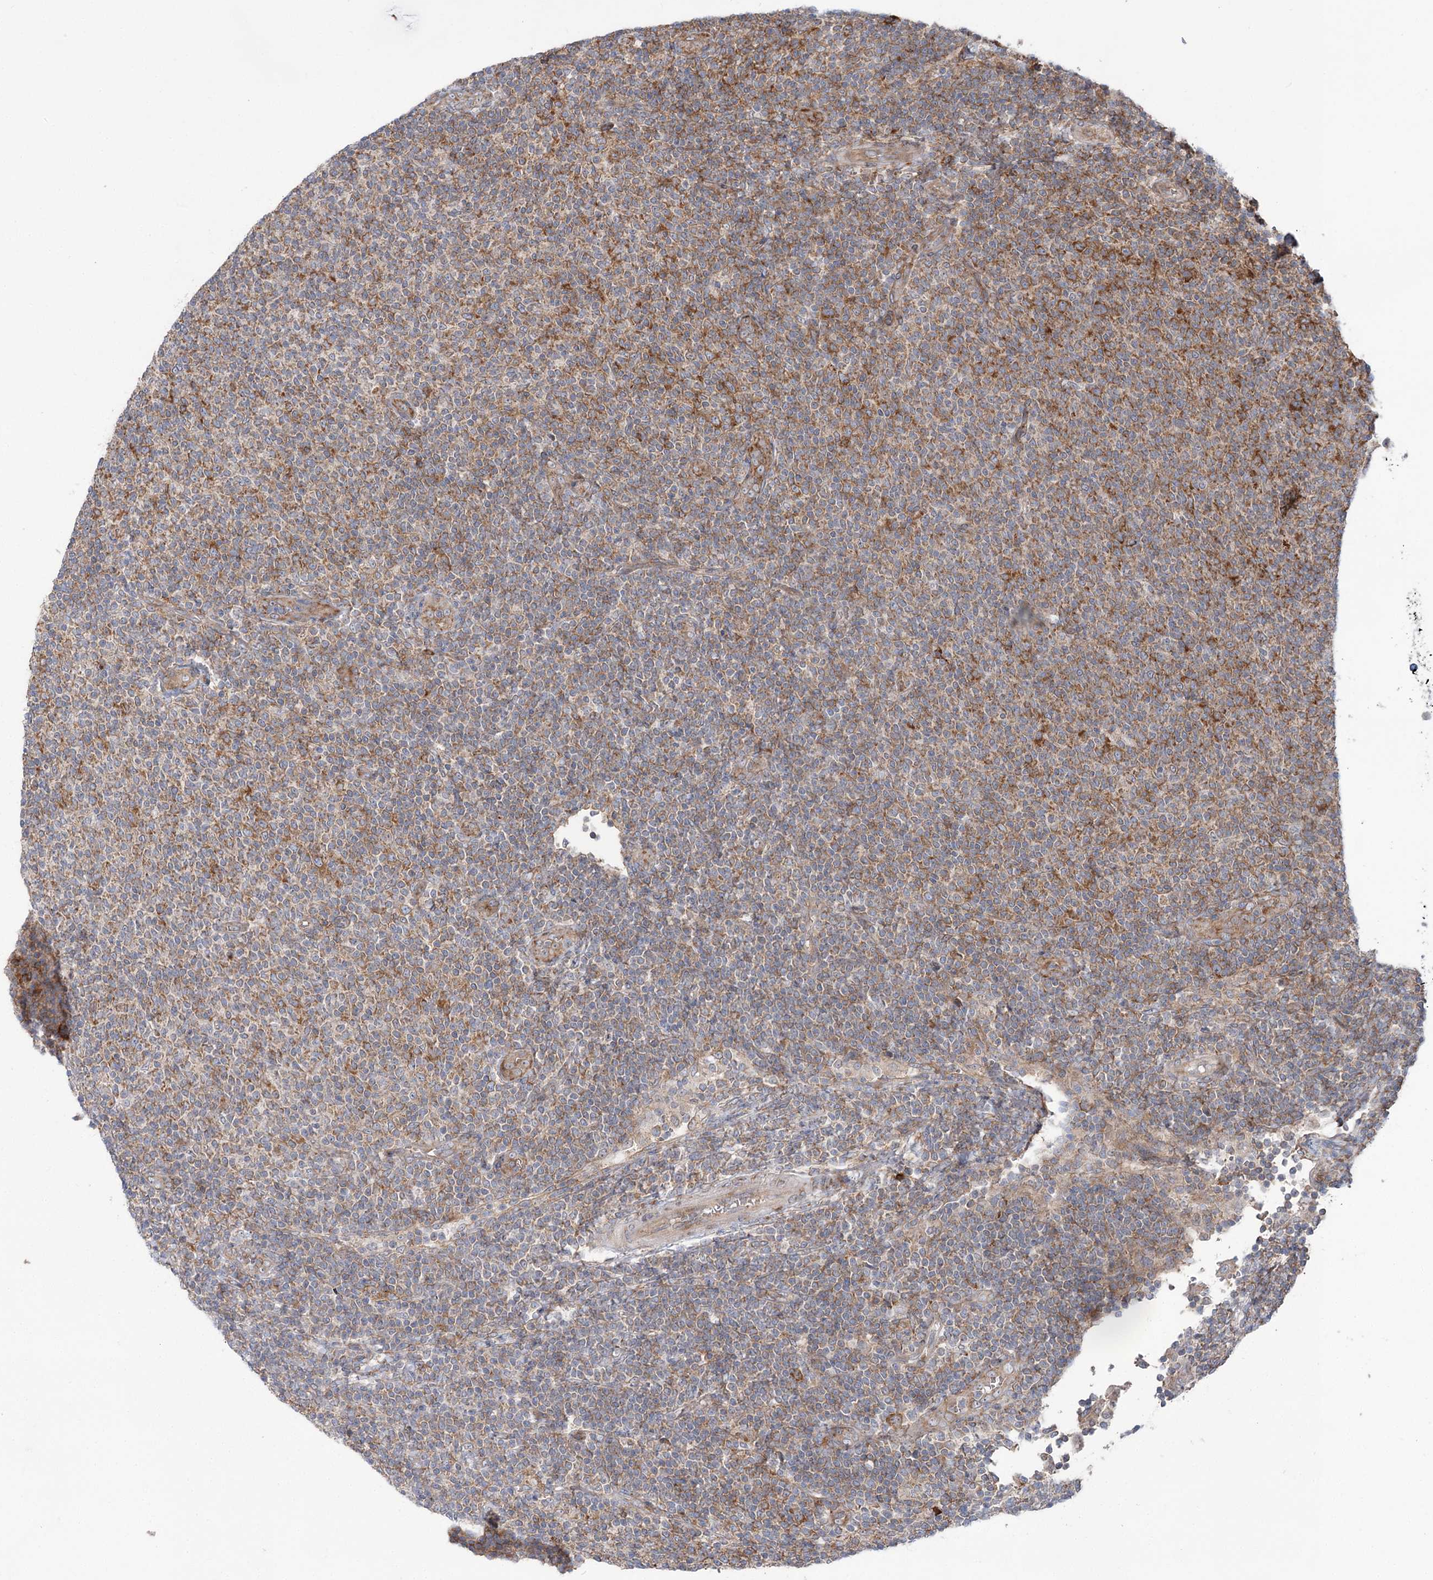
{"staining": {"intensity": "moderate", "quantity": "25%-75%", "location": "cytoplasmic/membranous"}, "tissue": "lymphoma", "cell_type": "Tumor cells", "image_type": "cancer", "snomed": [{"axis": "morphology", "description": "Malignant lymphoma, non-Hodgkin's type, Low grade"}, {"axis": "topography", "description": "Lymph node"}], "caption": "Human lymphoma stained with a brown dye demonstrates moderate cytoplasmic/membranous positive expression in approximately 25%-75% of tumor cells.", "gene": "VWA2", "patient": {"sex": "male", "age": 66}}